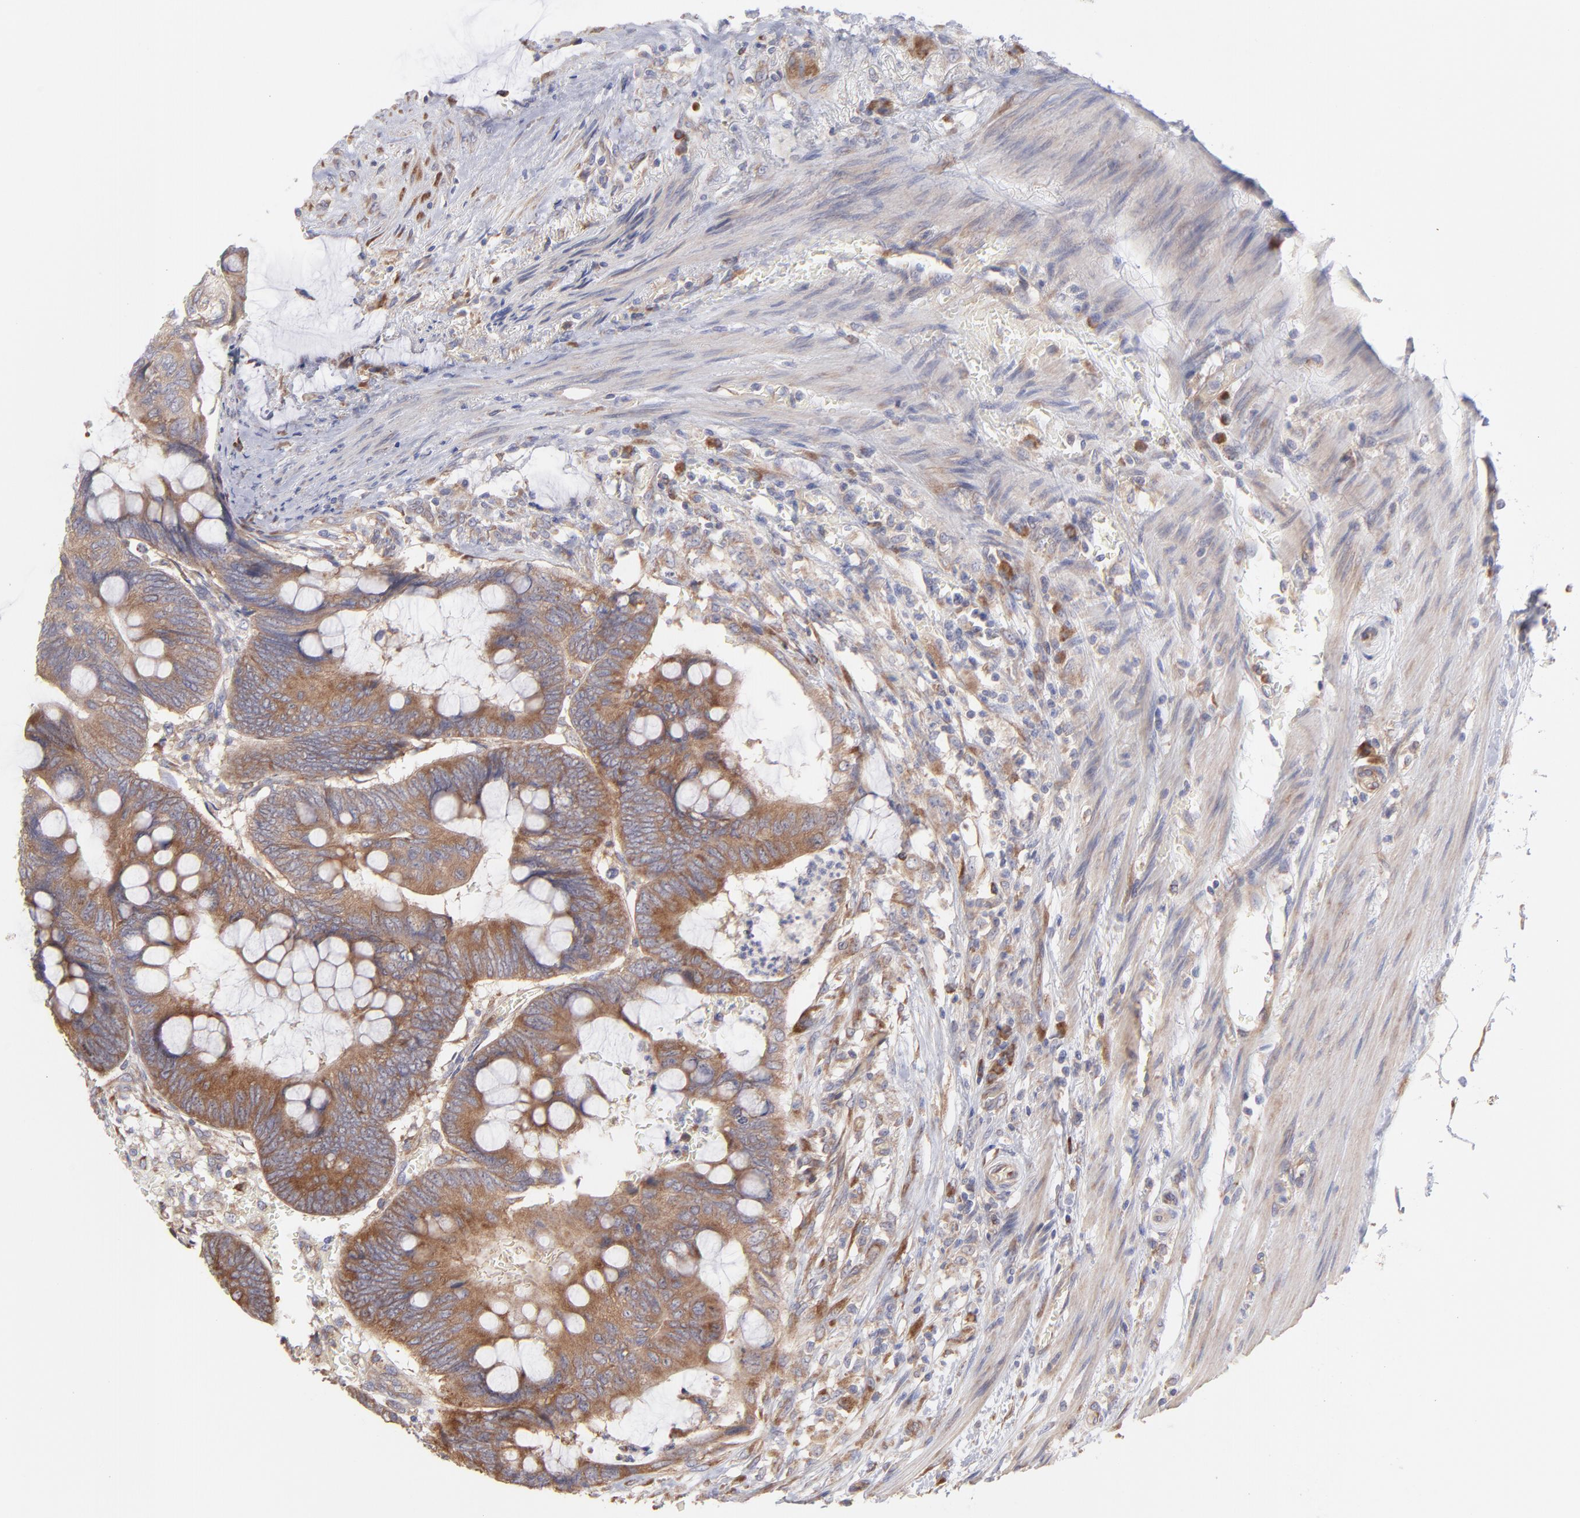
{"staining": {"intensity": "moderate", "quantity": ">75%", "location": "cytoplasmic/membranous"}, "tissue": "colorectal cancer", "cell_type": "Tumor cells", "image_type": "cancer", "snomed": [{"axis": "morphology", "description": "Normal tissue, NOS"}, {"axis": "morphology", "description": "Adenocarcinoma, NOS"}, {"axis": "topography", "description": "Rectum"}], "caption": "Protein analysis of colorectal adenocarcinoma tissue shows moderate cytoplasmic/membranous staining in approximately >75% of tumor cells. (DAB IHC with brightfield microscopy, high magnification).", "gene": "RPLP0", "patient": {"sex": "male", "age": 92}}